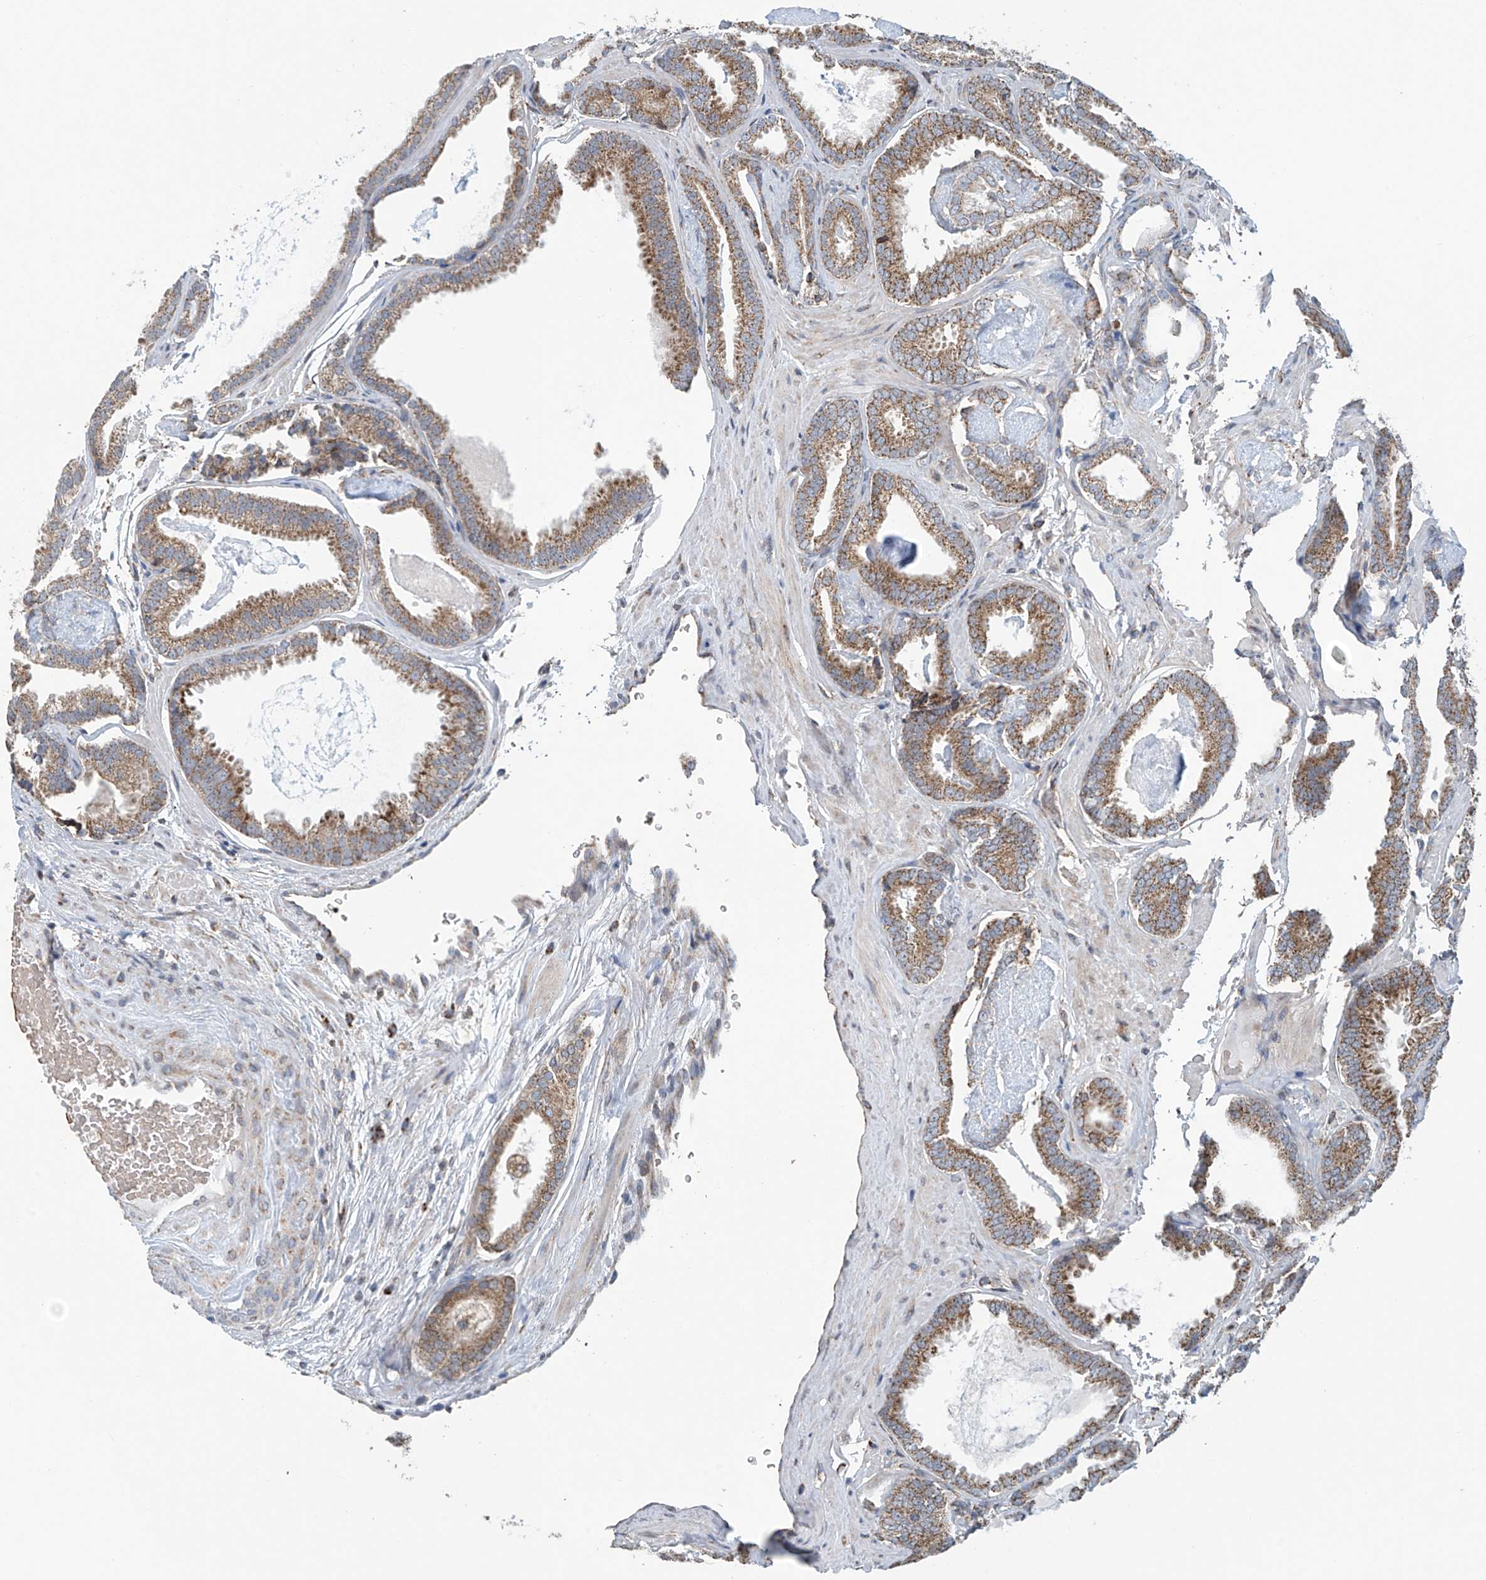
{"staining": {"intensity": "moderate", "quantity": ">75%", "location": "cytoplasmic/membranous"}, "tissue": "prostate cancer", "cell_type": "Tumor cells", "image_type": "cancer", "snomed": [{"axis": "morphology", "description": "Adenocarcinoma, Low grade"}, {"axis": "topography", "description": "Prostate"}], "caption": "An immunohistochemistry (IHC) histopathology image of tumor tissue is shown. Protein staining in brown labels moderate cytoplasmic/membranous positivity in prostate adenocarcinoma (low-grade) within tumor cells. The protein of interest is shown in brown color, while the nuclei are stained blue.", "gene": "COMMD1", "patient": {"sex": "male", "age": 71}}